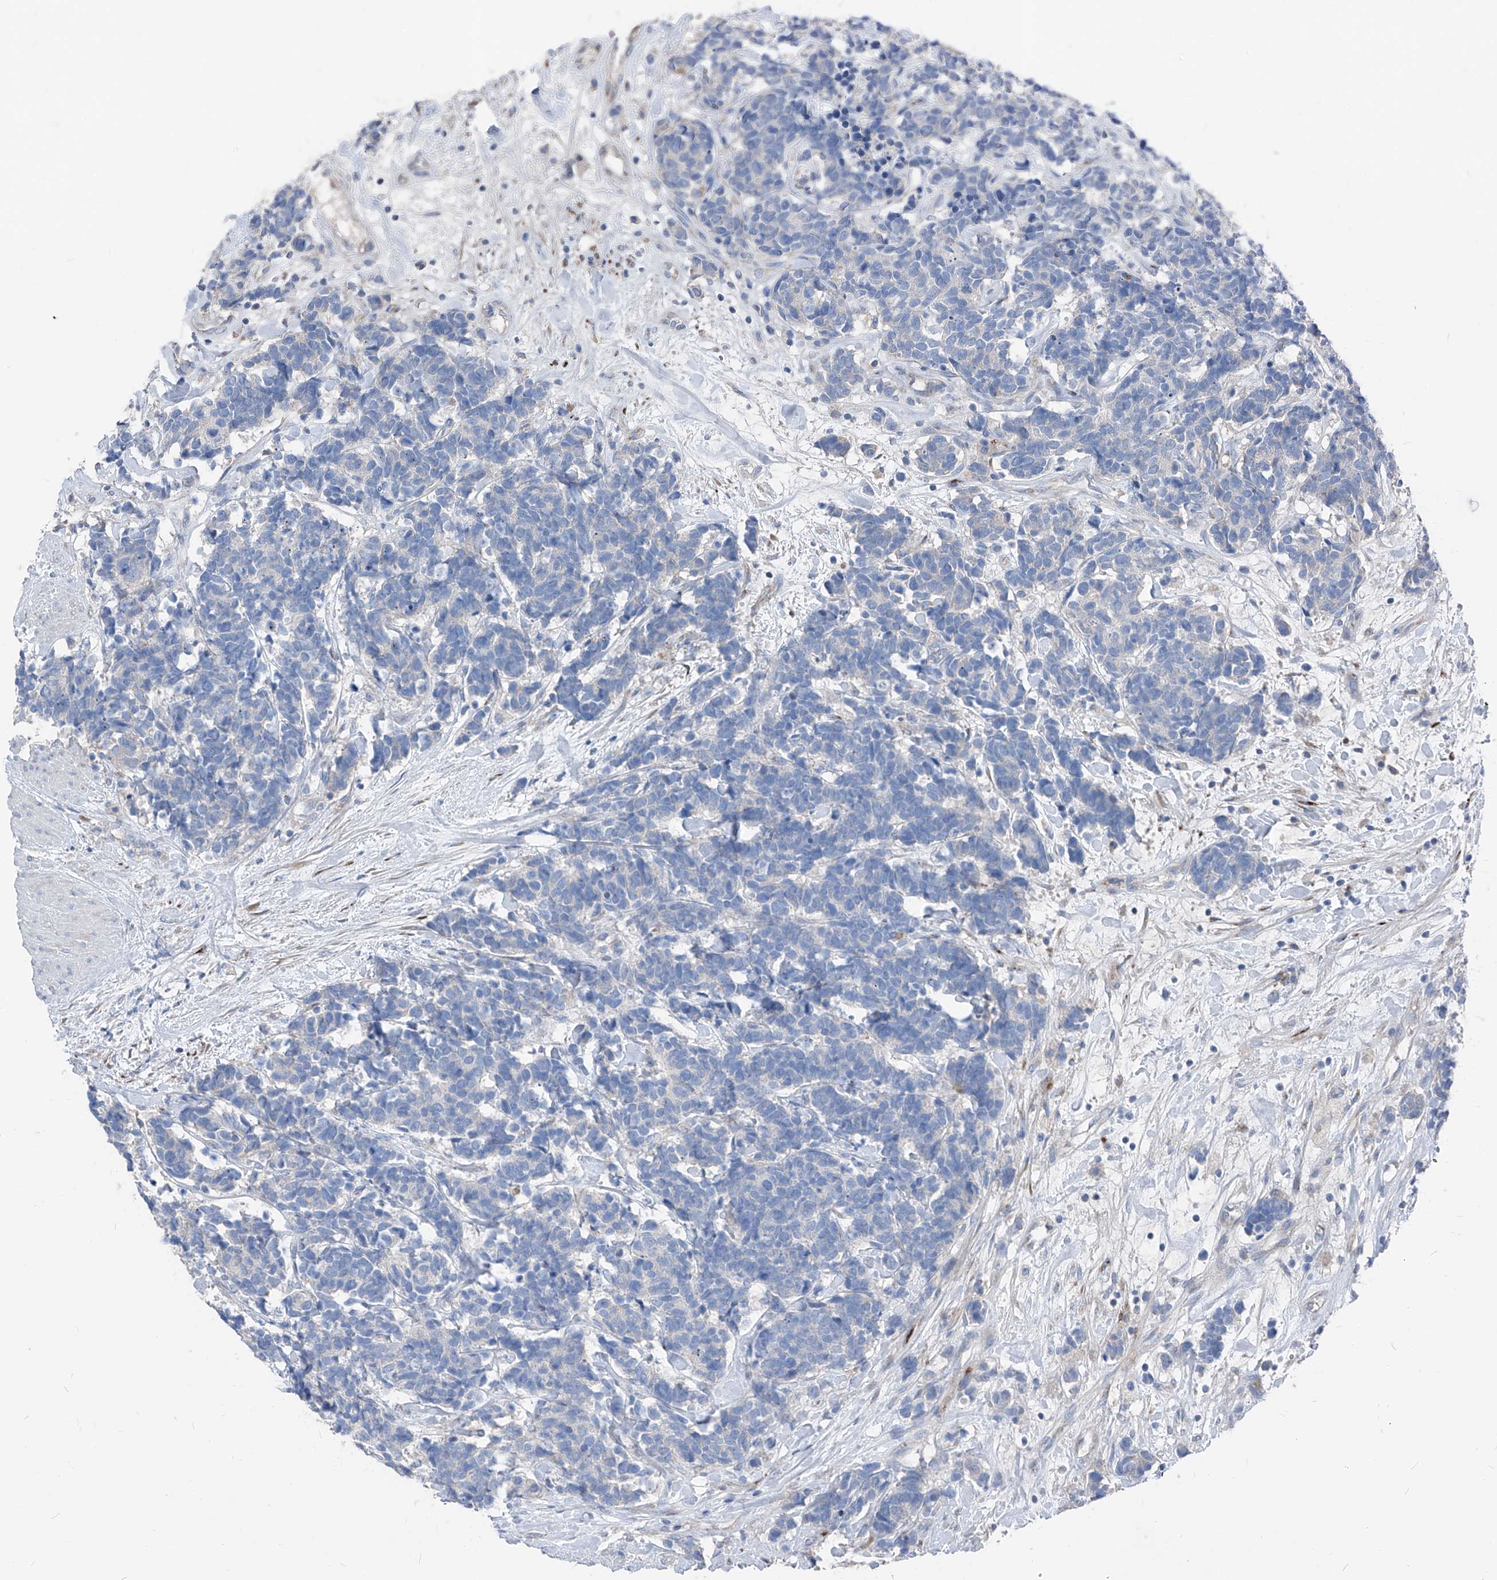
{"staining": {"intensity": "negative", "quantity": "none", "location": "none"}, "tissue": "carcinoid", "cell_type": "Tumor cells", "image_type": "cancer", "snomed": [{"axis": "morphology", "description": "Carcinoma, NOS"}, {"axis": "morphology", "description": "Carcinoid, malignant, NOS"}, {"axis": "topography", "description": "Urinary bladder"}], "caption": "Tumor cells are negative for brown protein staining in carcinoid.", "gene": "IFI27", "patient": {"sex": "male", "age": 57}}